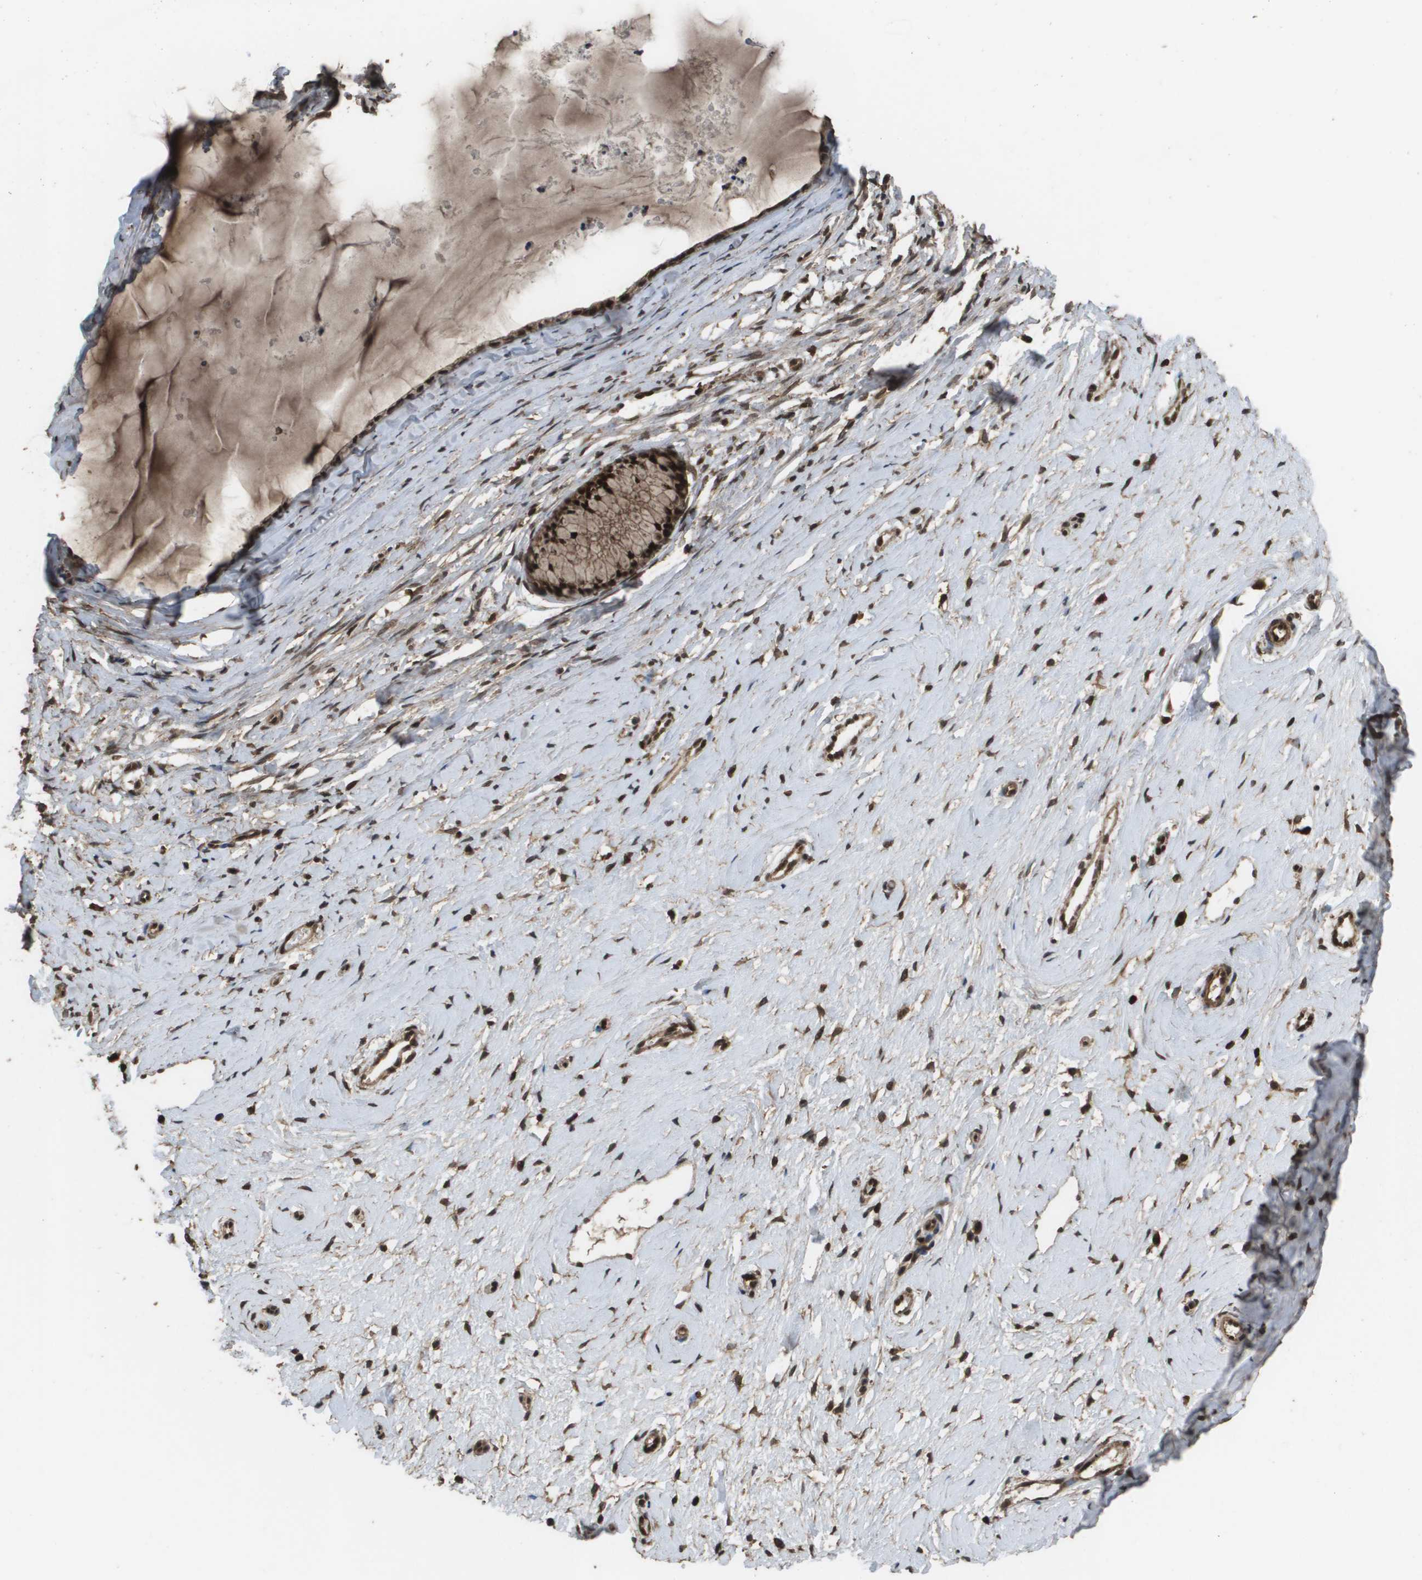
{"staining": {"intensity": "strong", "quantity": ">75%", "location": "cytoplasmic/membranous,nuclear"}, "tissue": "cervix", "cell_type": "Glandular cells", "image_type": "normal", "snomed": [{"axis": "morphology", "description": "Normal tissue, NOS"}, {"axis": "topography", "description": "Cervix"}], "caption": "The image exhibits immunohistochemical staining of benign cervix. There is strong cytoplasmic/membranous,nuclear staining is identified in about >75% of glandular cells.", "gene": "AXIN2", "patient": {"sex": "female", "age": 39}}